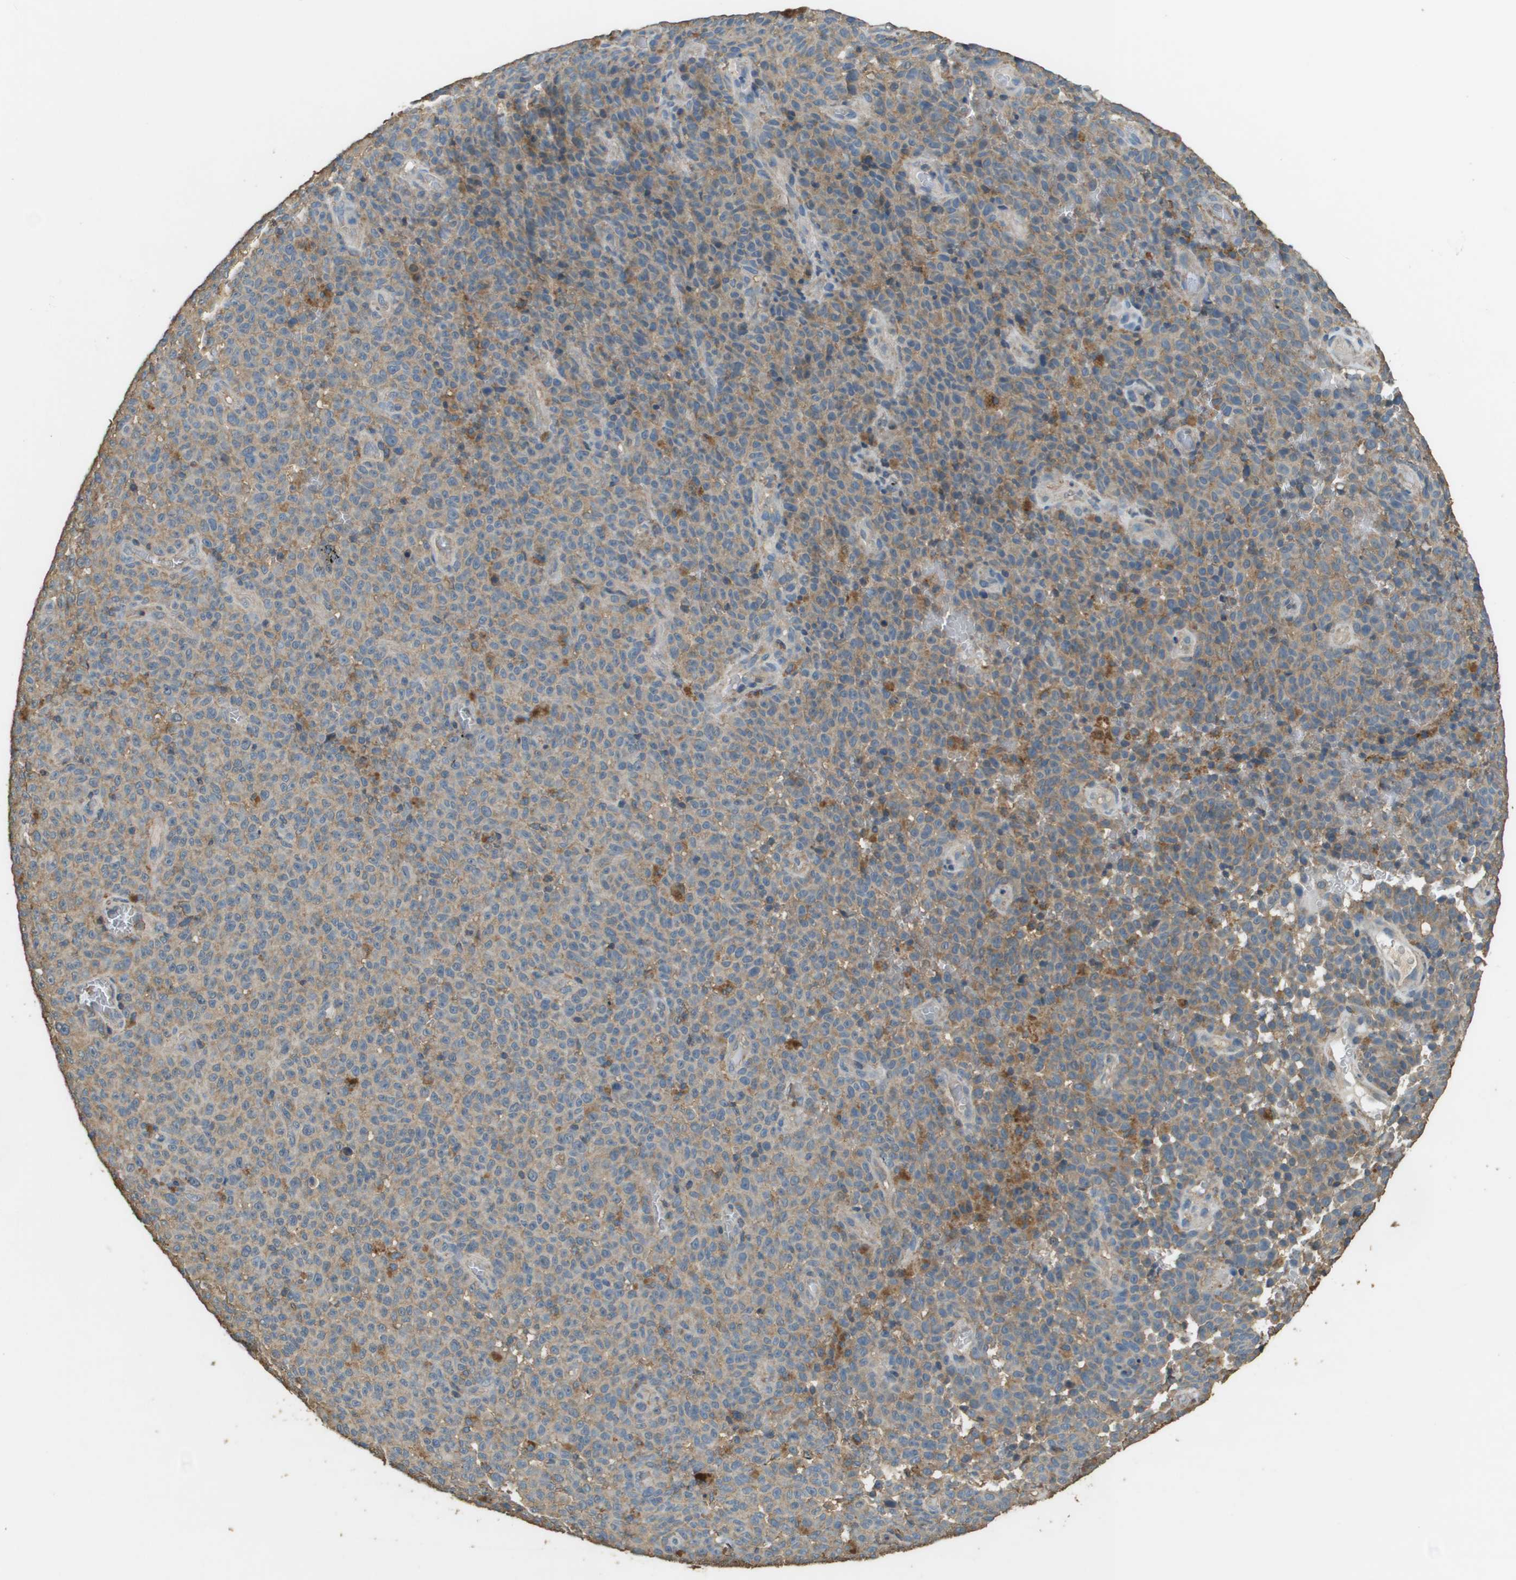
{"staining": {"intensity": "weak", "quantity": "<25%", "location": "cytoplasmic/membranous"}, "tissue": "melanoma", "cell_type": "Tumor cells", "image_type": "cancer", "snomed": [{"axis": "morphology", "description": "Malignant melanoma, NOS"}, {"axis": "topography", "description": "Skin"}], "caption": "A micrograph of human malignant melanoma is negative for staining in tumor cells.", "gene": "MS4A7", "patient": {"sex": "female", "age": 82}}